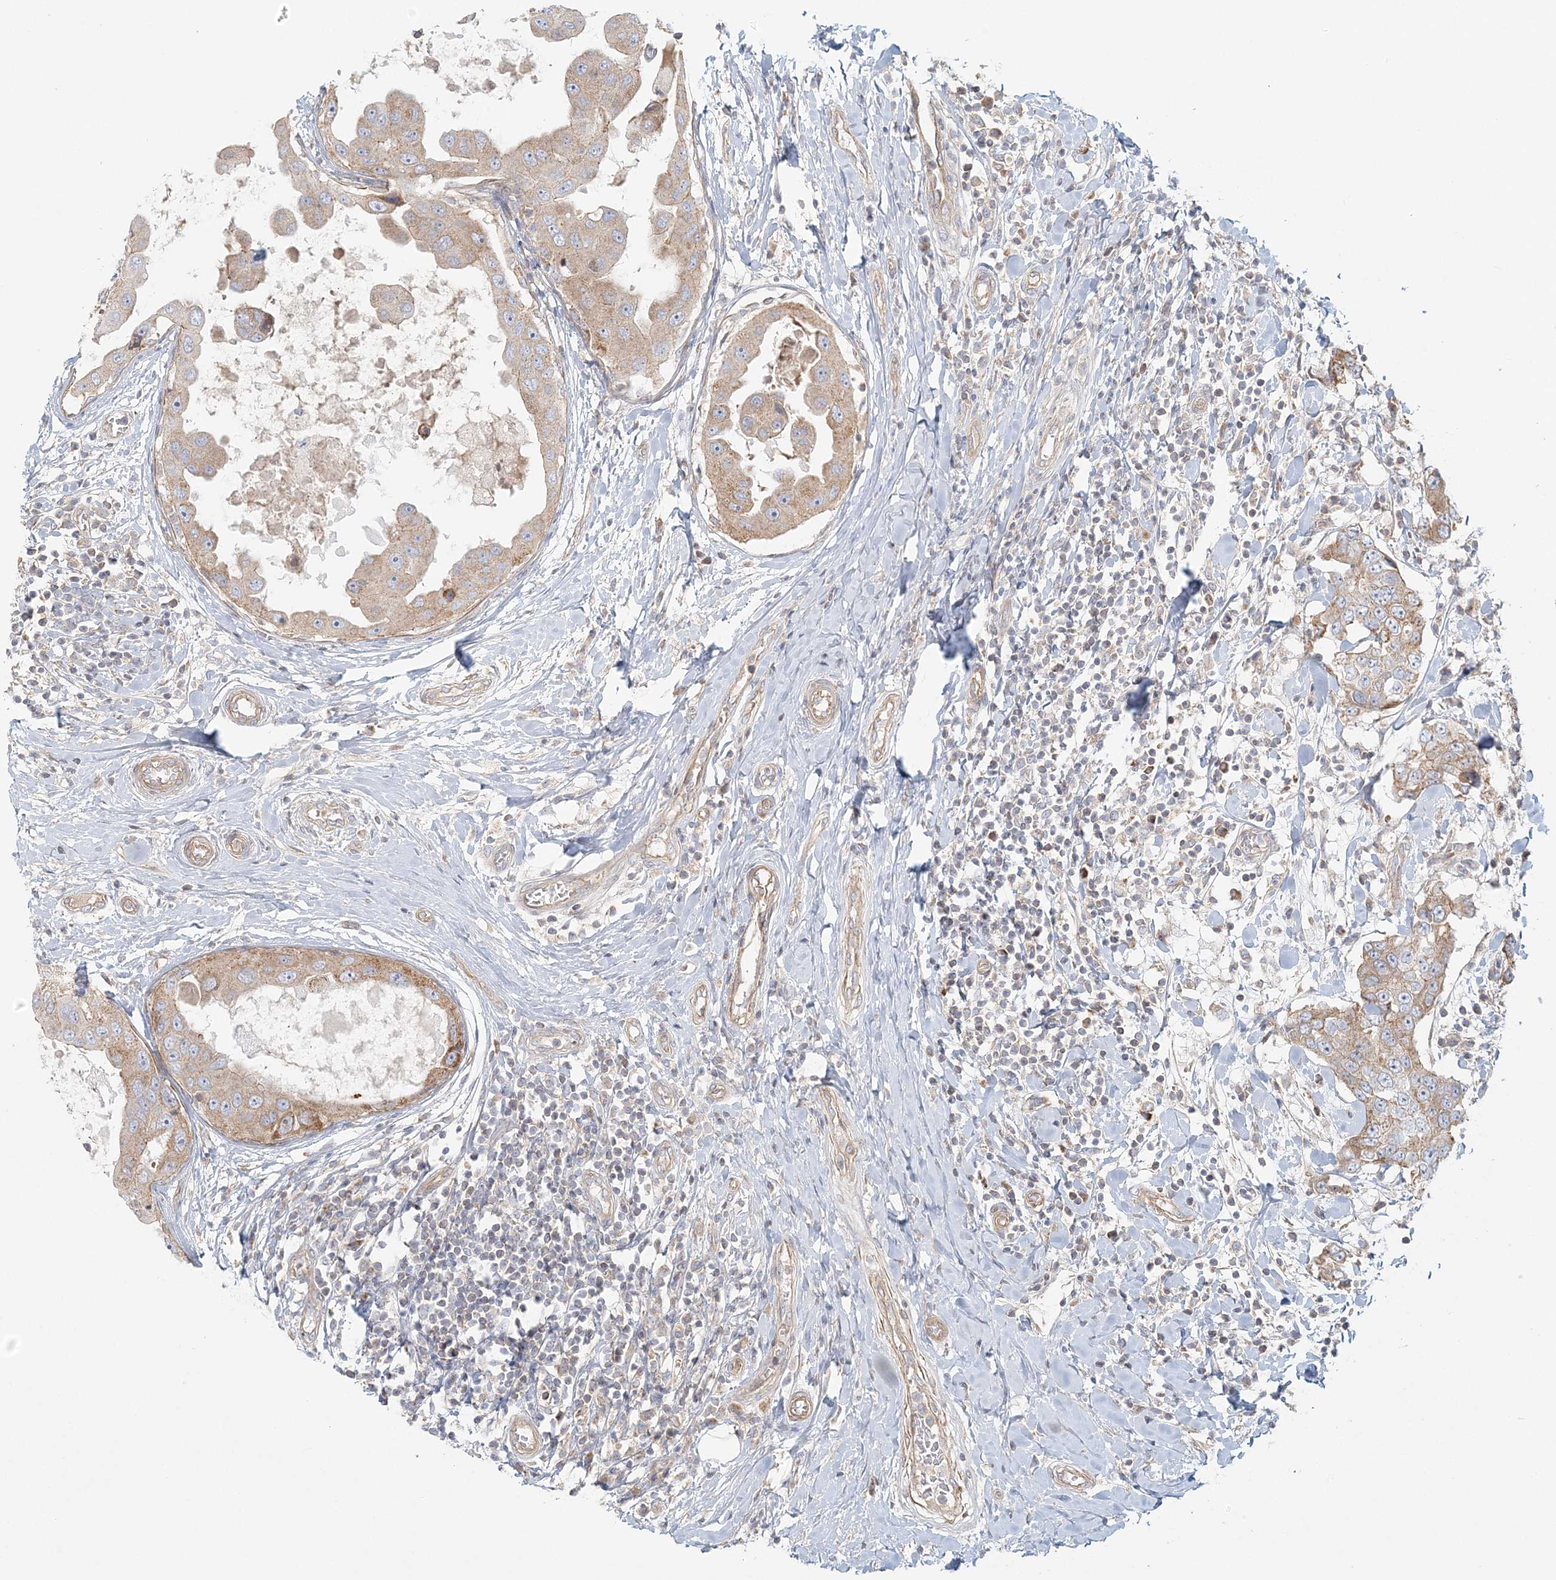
{"staining": {"intensity": "weak", "quantity": "25%-75%", "location": "cytoplasmic/membranous"}, "tissue": "breast cancer", "cell_type": "Tumor cells", "image_type": "cancer", "snomed": [{"axis": "morphology", "description": "Duct carcinoma"}, {"axis": "topography", "description": "Breast"}], "caption": "An immunohistochemistry (IHC) photomicrograph of tumor tissue is shown. Protein staining in brown labels weak cytoplasmic/membranous positivity in infiltrating ductal carcinoma (breast) within tumor cells.", "gene": "KIAA0232", "patient": {"sex": "female", "age": 27}}